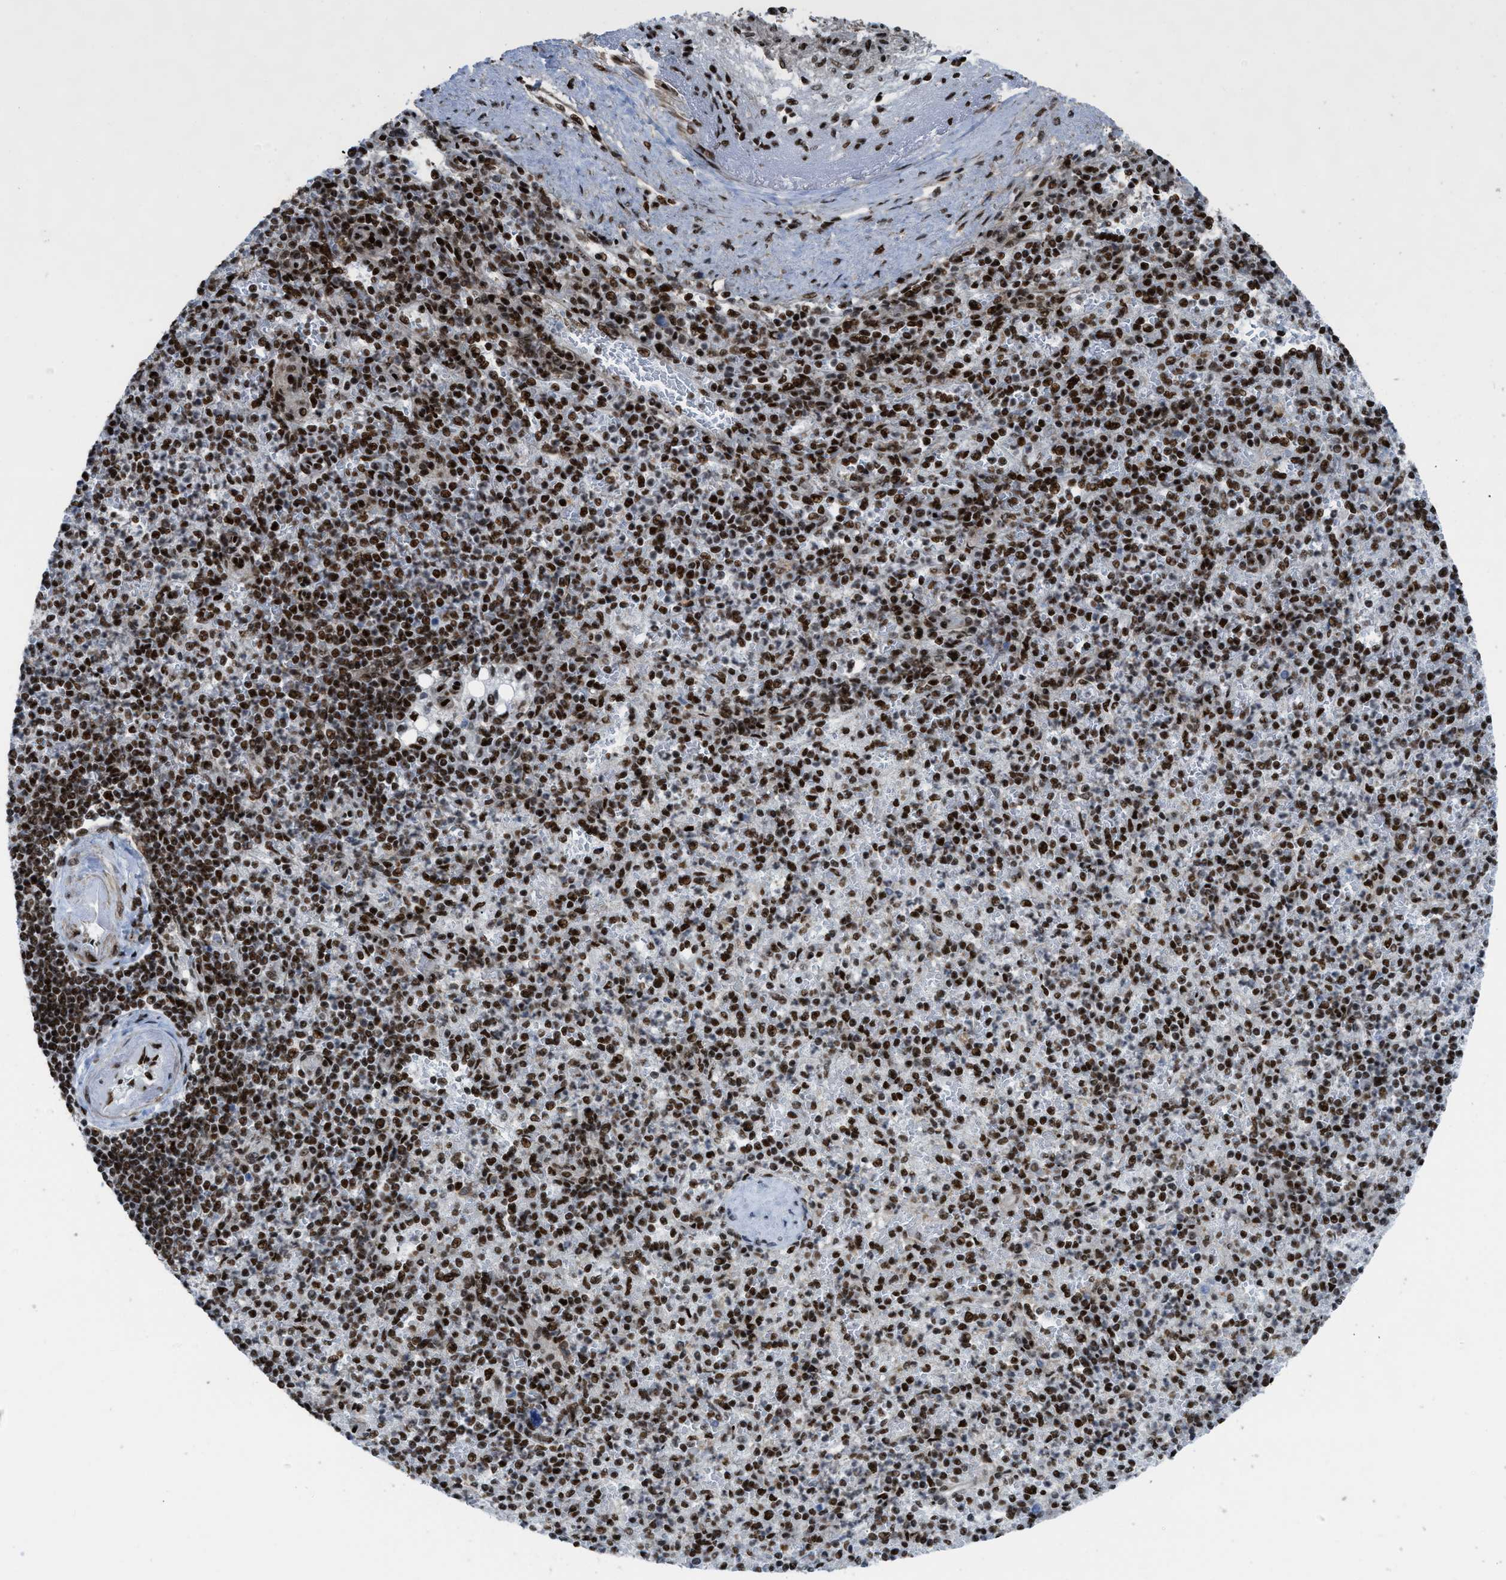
{"staining": {"intensity": "strong", "quantity": ">75%", "location": "nuclear"}, "tissue": "spleen", "cell_type": "Cells in red pulp", "image_type": "normal", "snomed": [{"axis": "morphology", "description": "Normal tissue, NOS"}, {"axis": "topography", "description": "Spleen"}], "caption": "Spleen stained with immunohistochemistry reveals strong nuclear positivity in about >75% of cells in red pulp. Immunohistochemistry stains the protein in brown and the nuclei are stained blue.", "gene": "ZNF207", "patient": {"sex": "female", "age": 74}}